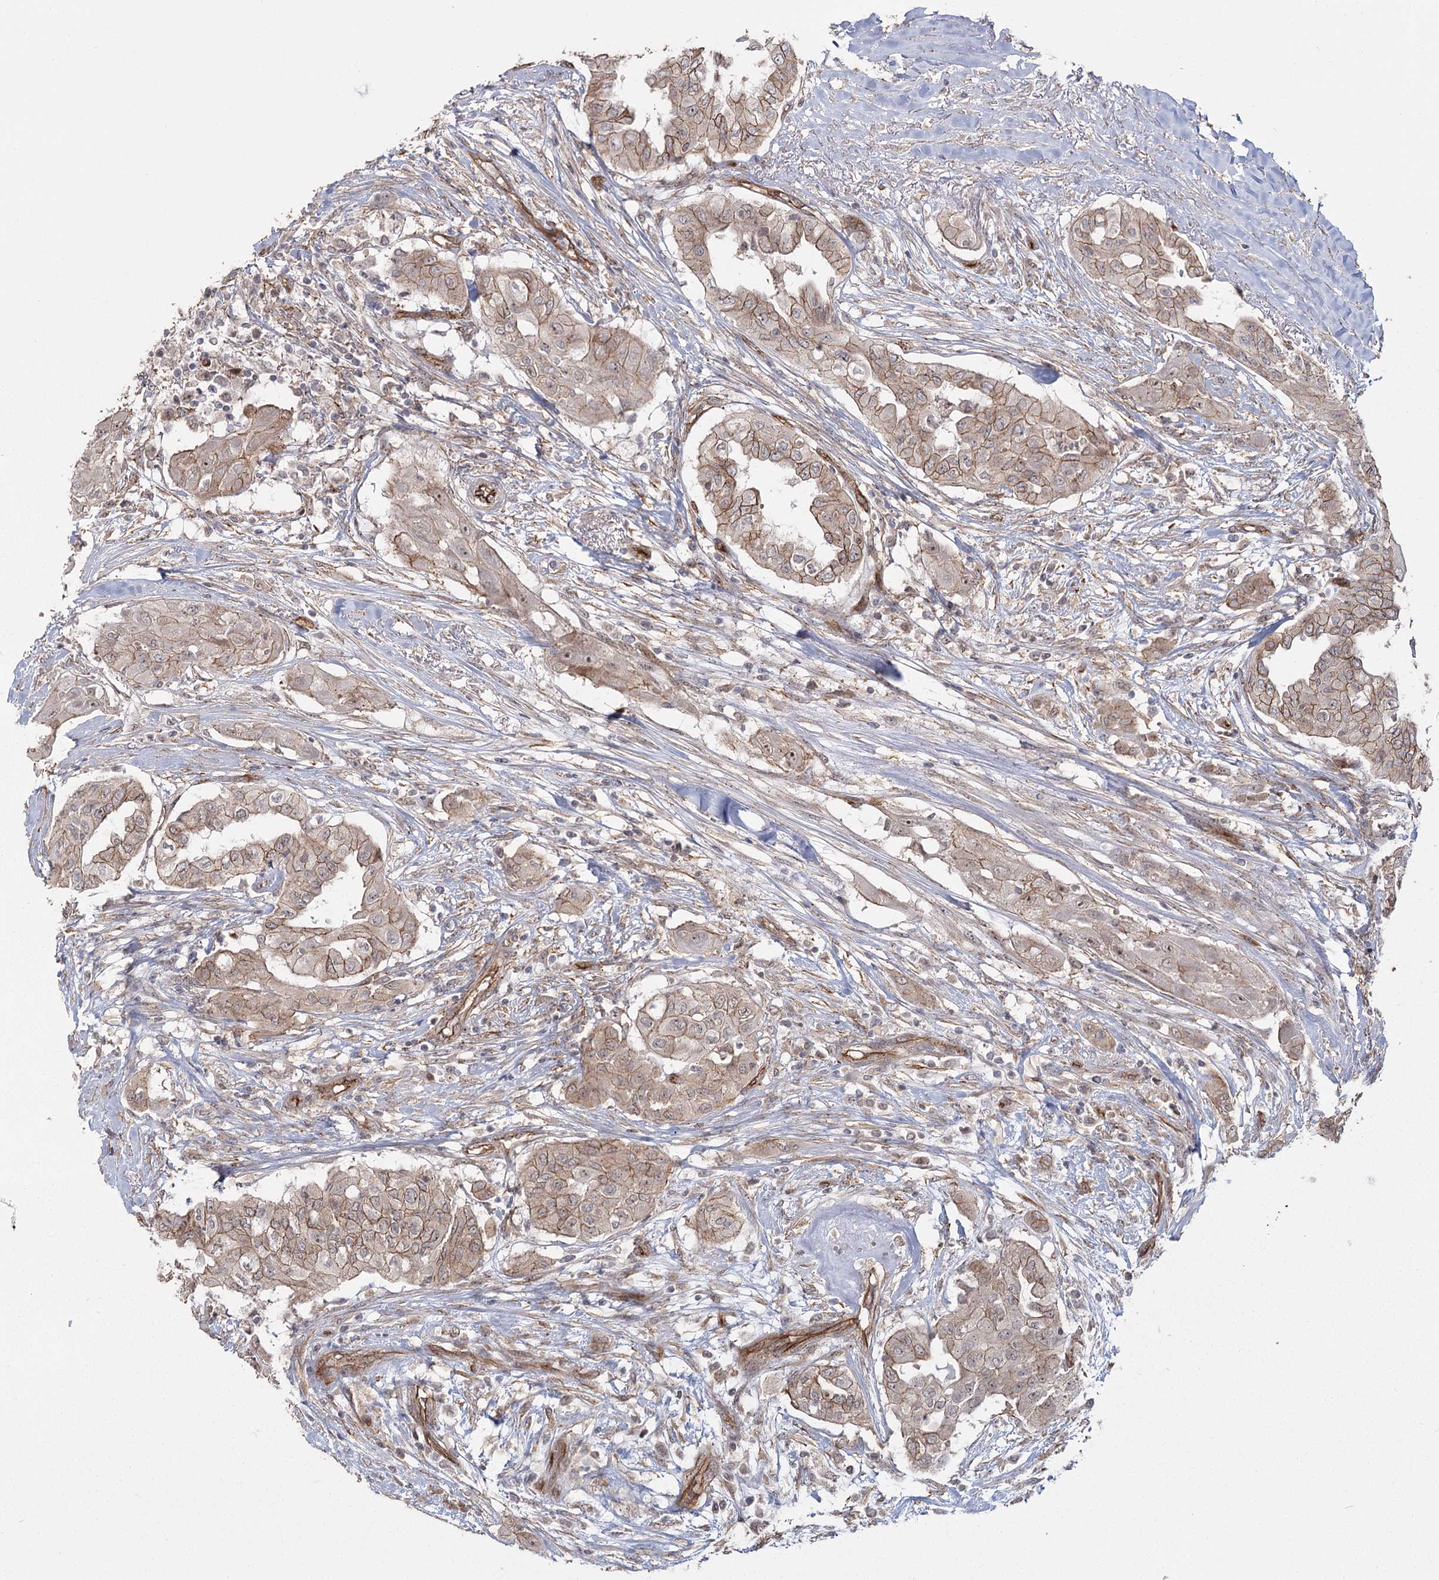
{"staining": {"intensity": "moderate", "quantity": ">75%", "location": "cytoplasmic/membranous"}, "tissue": "thyroid cancer", "cell_type": "Tumor cells", "image_type": "cancer", "snomed": [{"axis": "morphology", "description": "Papillary adenocarcinoma, NOS"}, {"axis": "topography", "description": "Thyroid gland"}], "caption": "This is an image of immunohistochemistry (IHC) staining of thyroid papillary adenocarcinoma, which shows moderate positivity in the cytoplasmic/membranous of tumor cells.", "gene": "RPP14", "patient": {"sex": "female", "age": 59}}